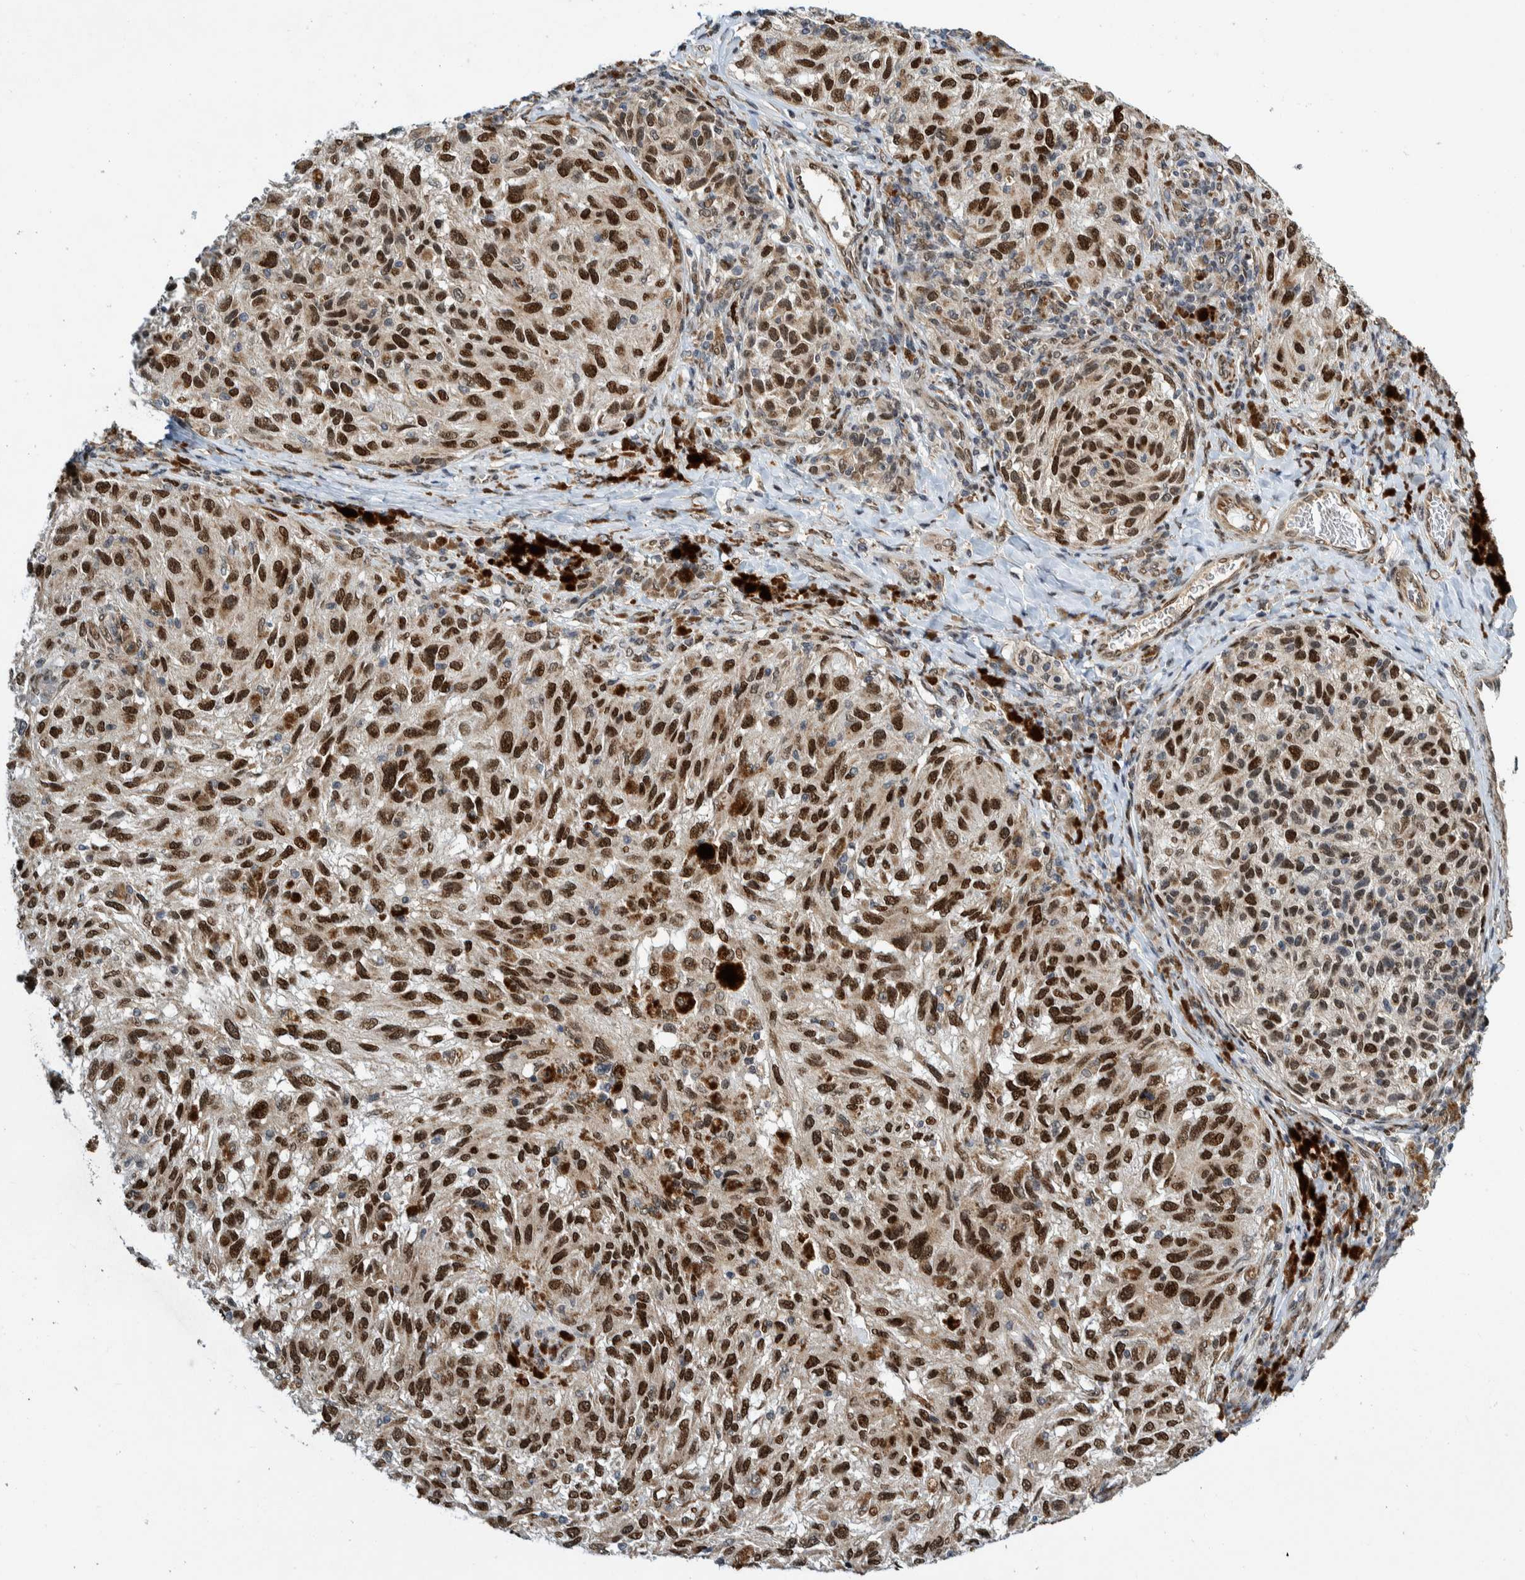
{"staining": {"intensity": "strong", "quantity": ">75%", "location": "nuclear"}, "tissue": "melanoma", "cell_type": "Tumor cells", "image_type": "cancer", "snomed": [{"axis": "morphology", "description": "Malignant melanoma, NOS"}, {"axis": "topography", "description": "Skin"}], "caption": "Immunohistochemical staining of human melanoma shows strong nuclear protein expression in approximately >75% of tumor cells.", "gene": "CCDC57", "patient": {"sex": "female", "age": 73}}